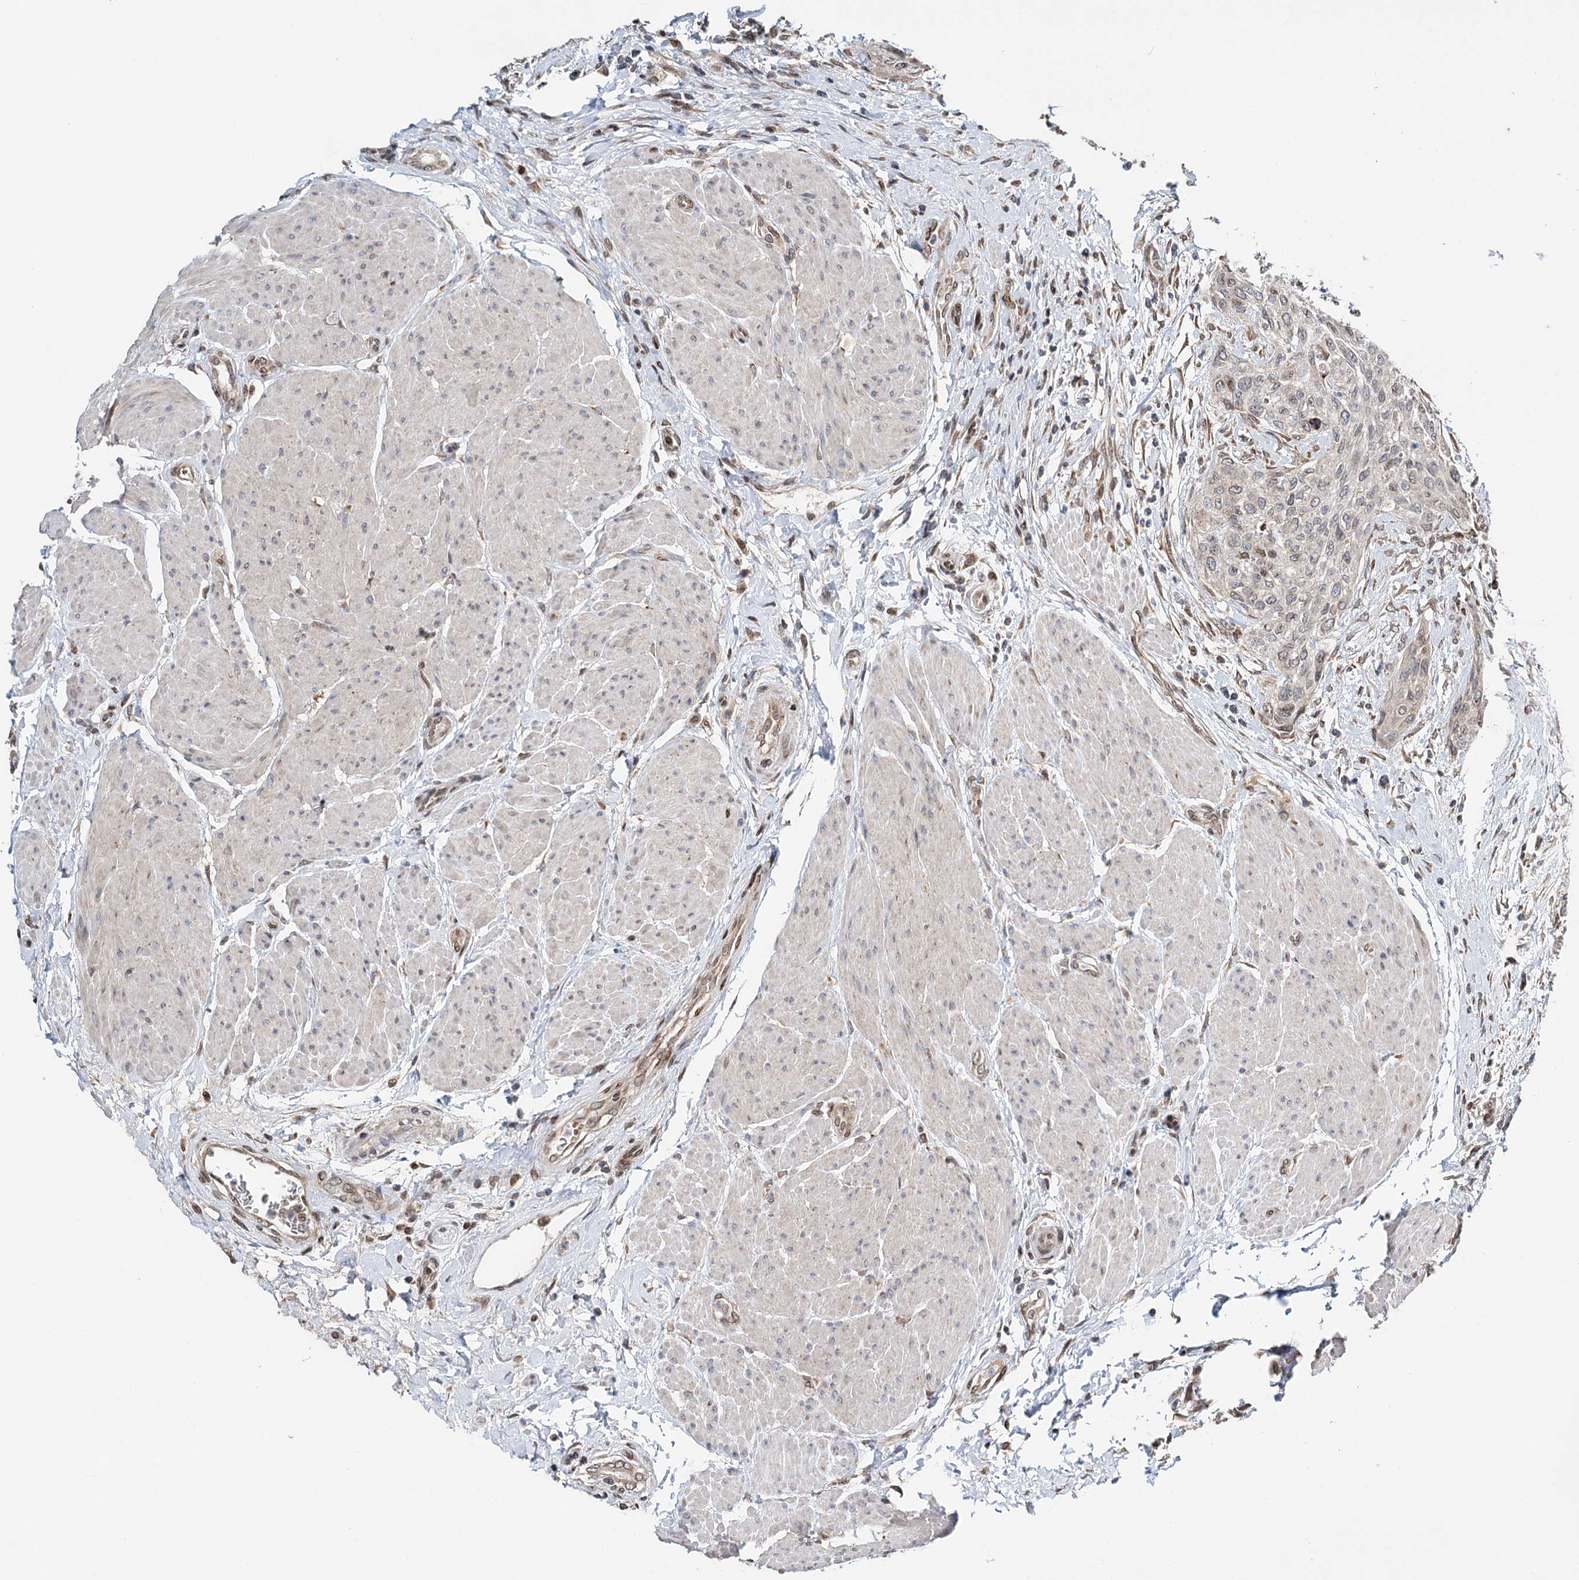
{"staining": {"intensity": "negative", "quantity": "none", "location": "none"}, "tissue": "urothelial cancer", "cell_type": "Tumor cells", "image_type": "cancer", "snomed": [{"axis": "morphology", "description": "Normal tissue, NOS"}, {"axis": "morphology", "description": "Urothelial carcinoma, NOS"}, {"axis": "topography", "description": "Urinary bladder"}, {"axis": "topography", "description": "Peripheral nerve tissue"}], "caption": "Photomicrograph shows no protein positivity in tumor cells of urothelial cancer tissue.", "gene": "CFAP46", "patient": {"sex": "male", "age": 35}}